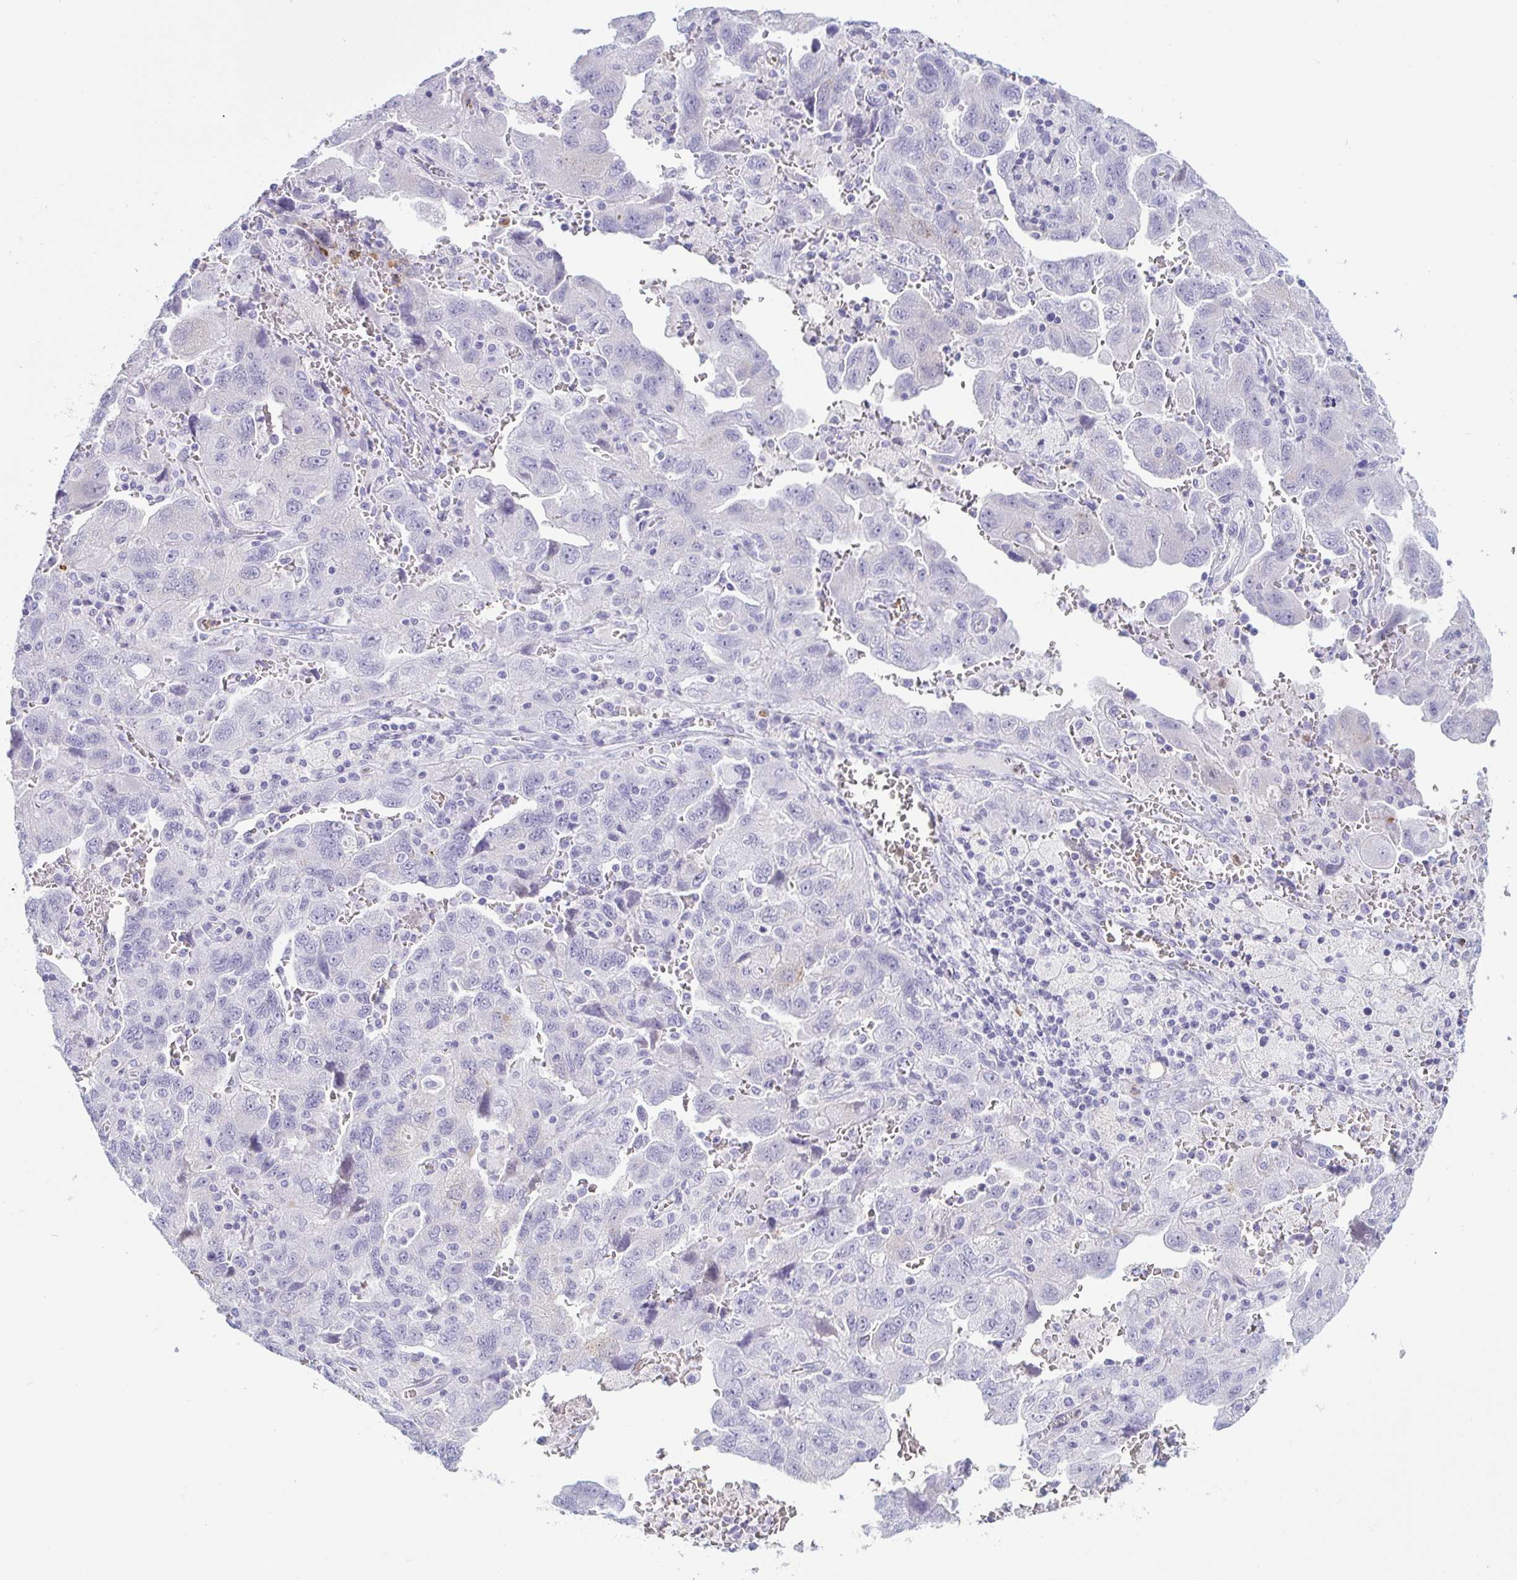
{"staining": {"intensity": "negative", "quantity": "none", "location": "none"}, "tissue": "ovarian cancer", "cell_type": "Tumor cells", "image_type": "cancer", "snomed": [{"axis": "morphology", "description": "Carcinoma, NOS"}, {"axis": "morphology", "description": "Cystadenocarcinoma, serous, NOS"}, {"axis": "topography", "description": "Ovary"}], "caption": "An immunohistochemistry photomicrograph of ovarian cancer is shown. There is no staining in tumor cells of ovarian cancer.", "gene": "ARHGAP42", "patient": {"sex": "female", "age": 69}}